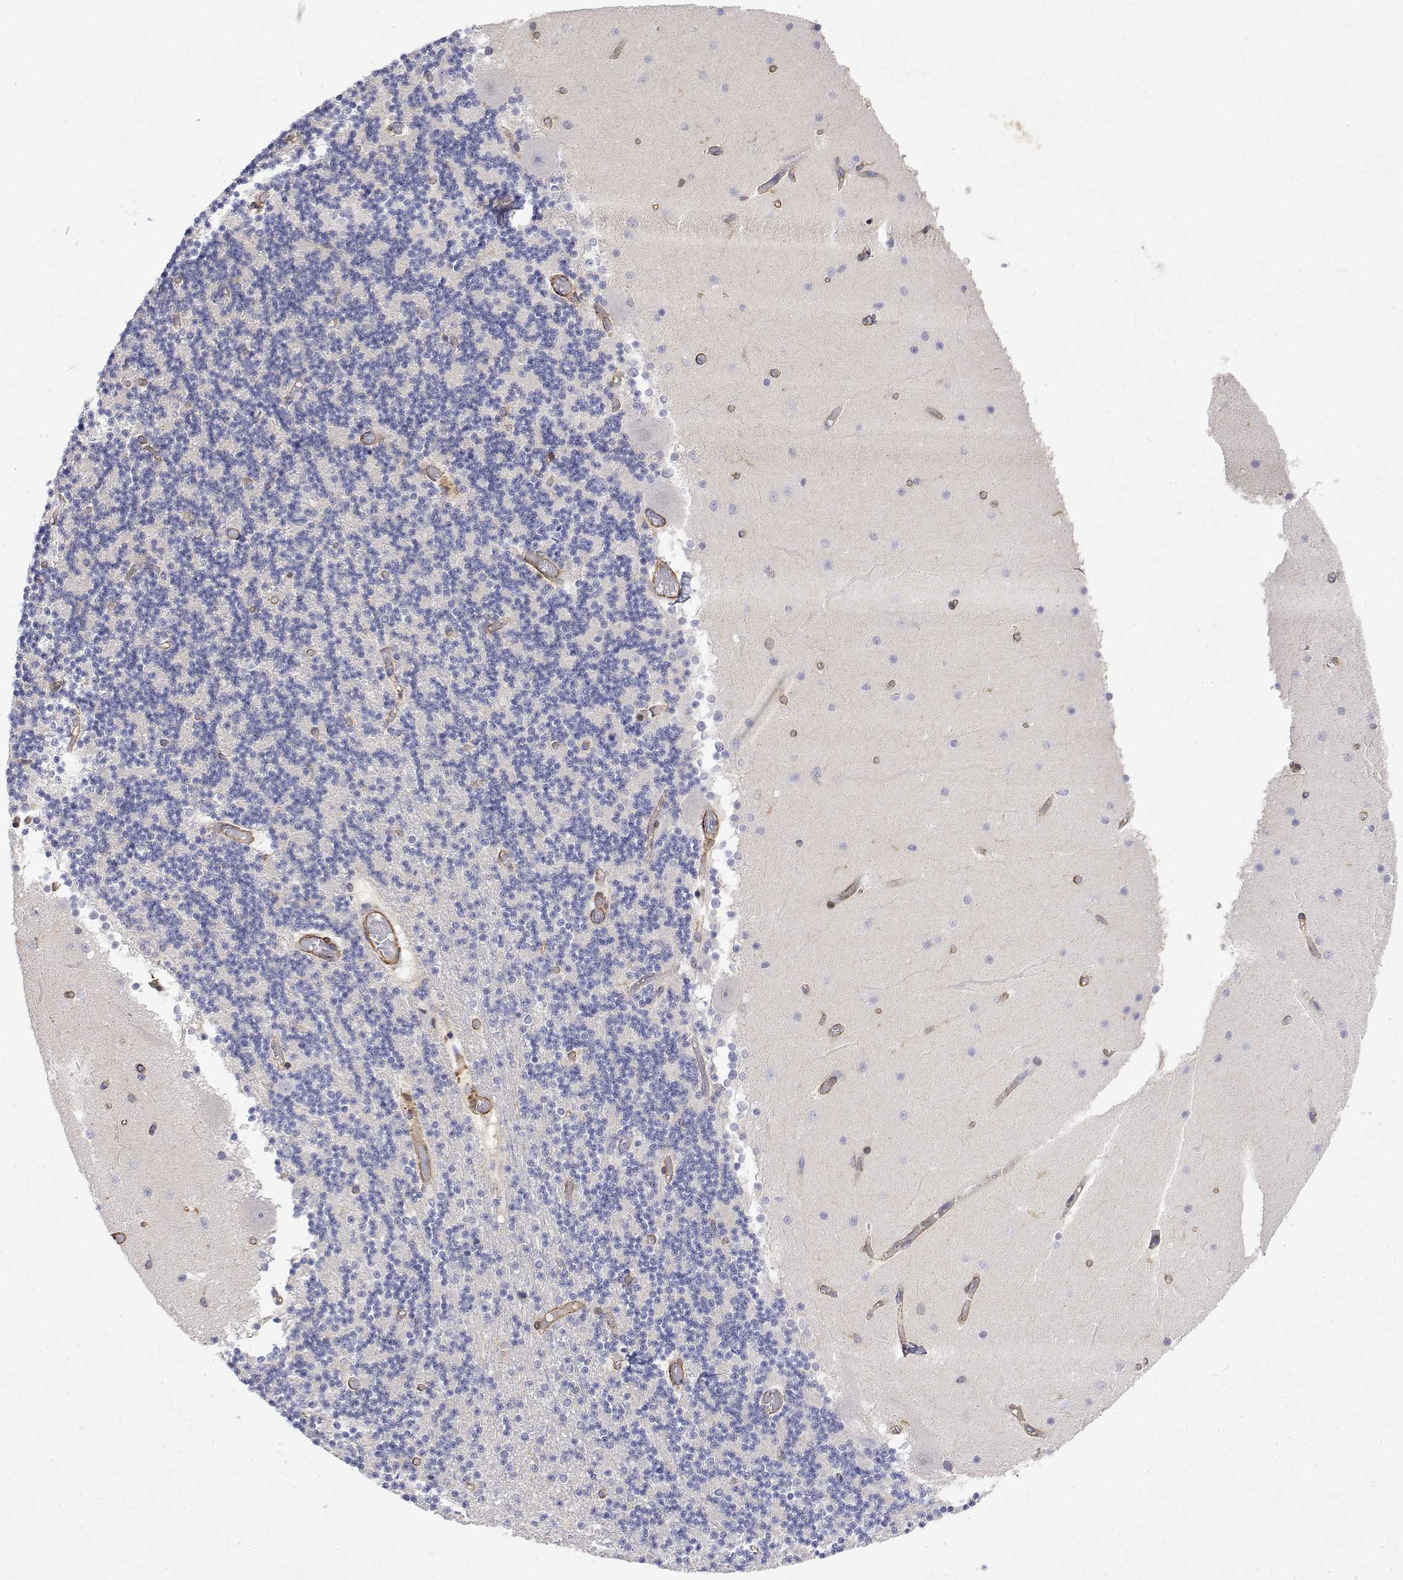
{"staining": {"intensity": "negative", "quantity": "none", "location": "none"}, "tissue": "cerebellum", "cell_type": "Cells in granular layer", "image_type": "normal", "snomed": [{"axis": "morphology", "description": "Normal tissue, NOS"}, {"axis": "topography", "description": "Cerebellum"}], "caption": "Protein analysis of unremarkable cerebellum displays no significant staining in cells in granular layer.", "gene": "SOWAHD", "patient": {"sex": "female", "age": 28}}